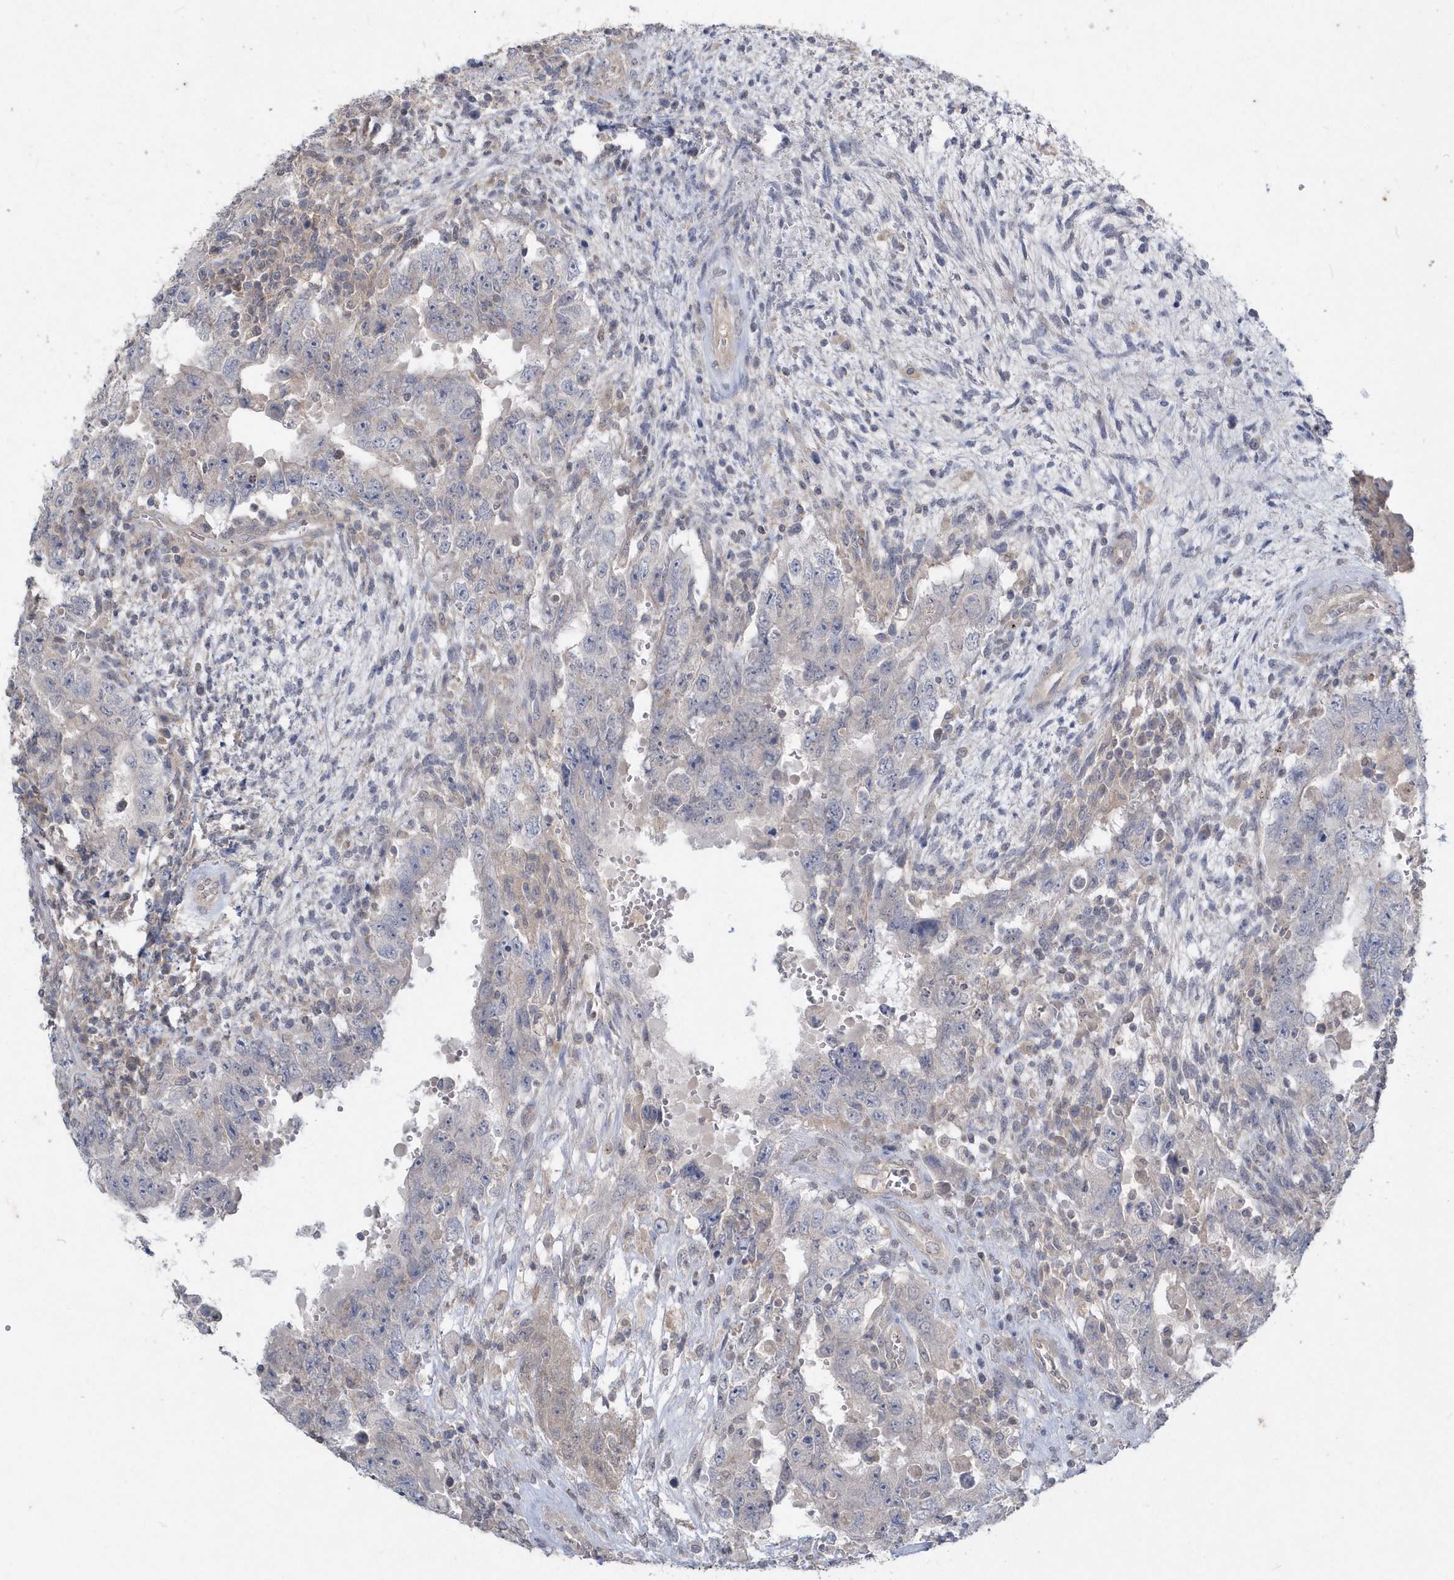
{"staining": {"intensity": "negative", "quantity": "none", "location": "none"}, "tissue": "testis cancer", "cell_type": "Tumor cells", "image_type": "cancer", "snomed": [{"axis": "morphology", "description": "Carcinoma, Embryonal, NOS"}, {"axis": "topography", "description": "Testis"}], "caption": "This is an immunohistochemistry image of testis cancer (embryonal carcinoma). There is no expression in tumor cells.", "gene": "AKR7A2", "patient": {"sex": "male", "age": 26}}